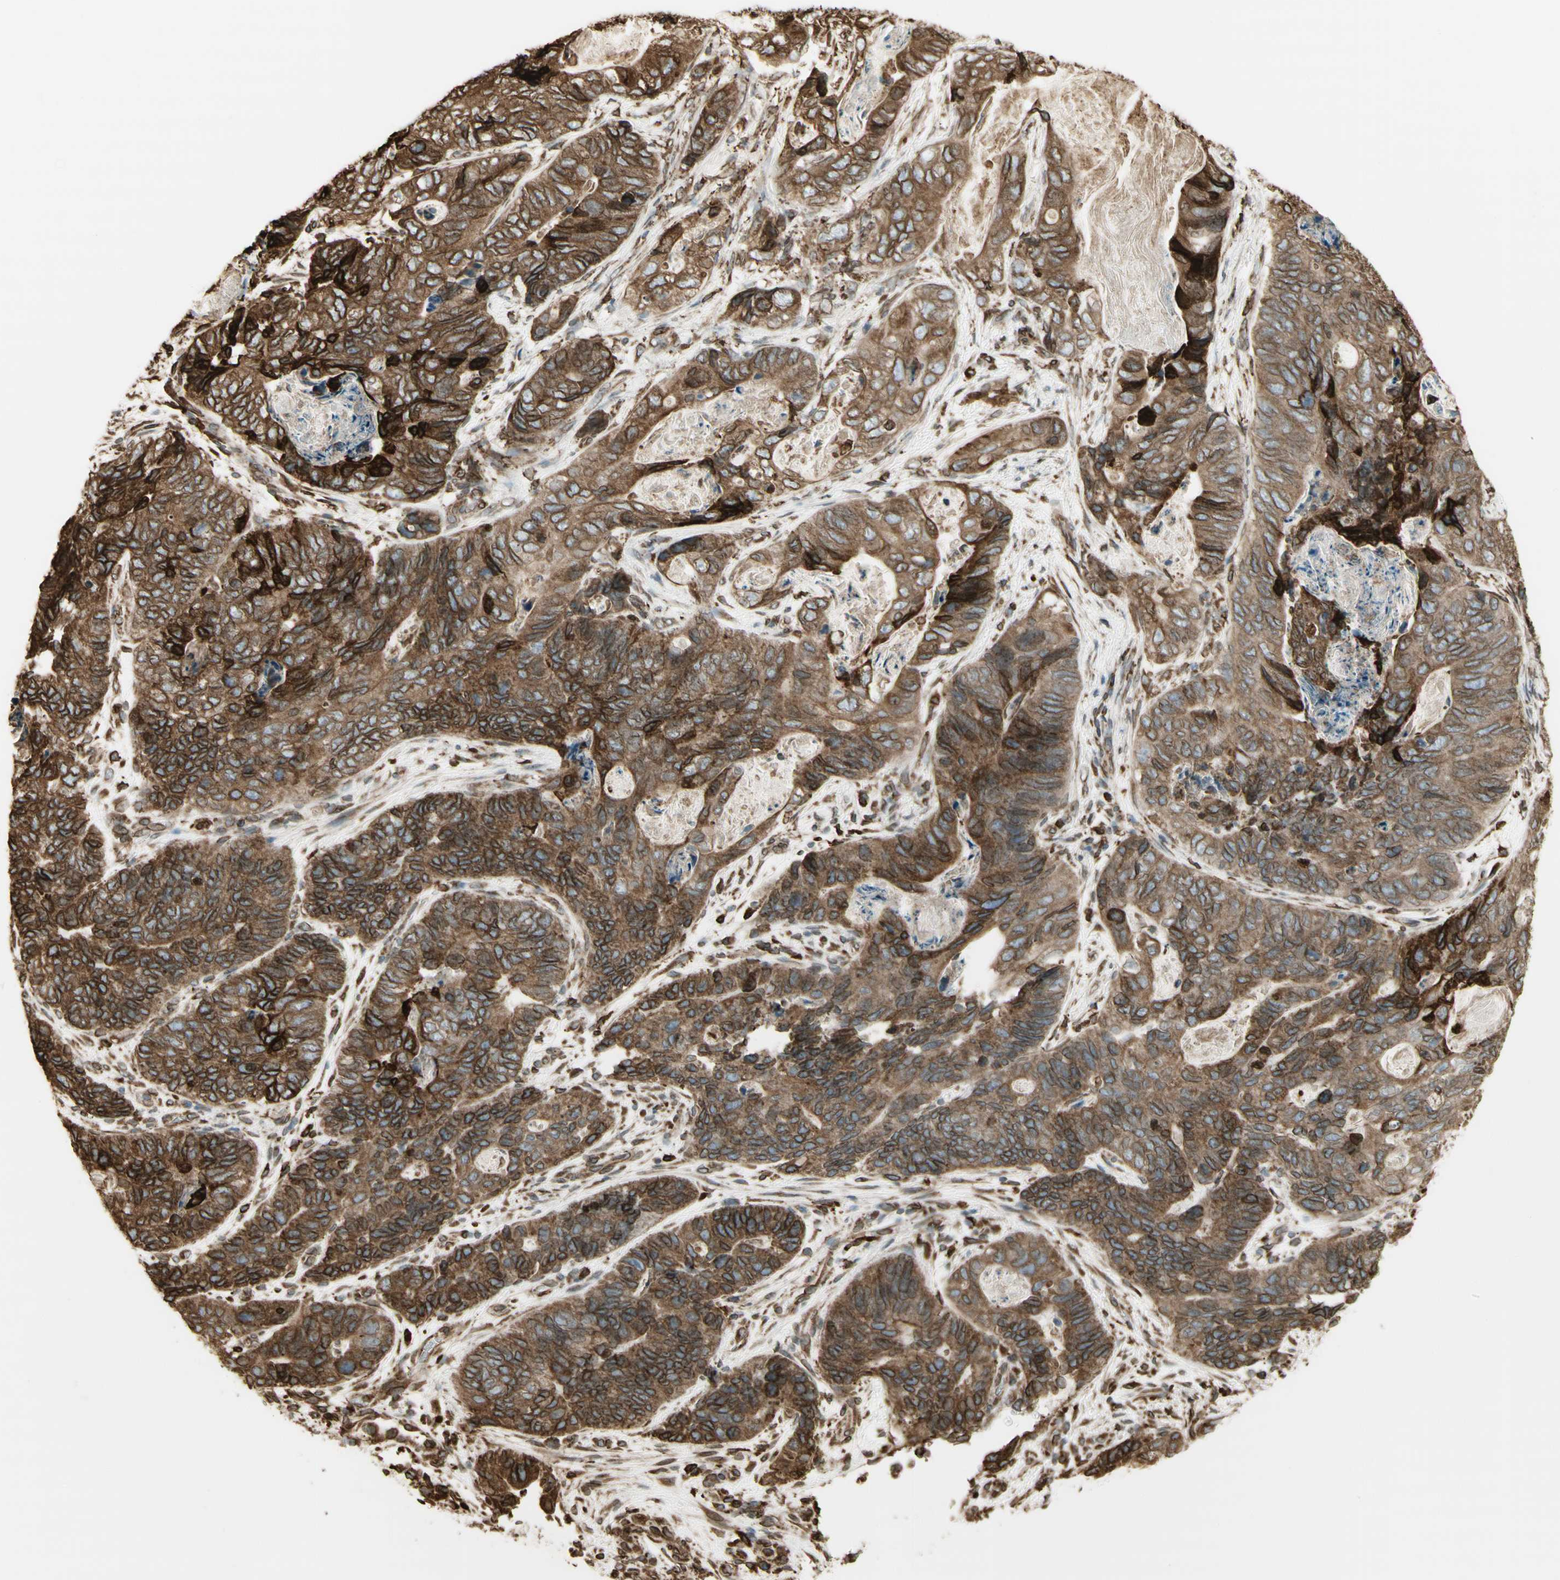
{"staining": {"intensity": "moderate", "quantity": ">75%", "location": "cytoplasmic/membranous"}, "tissue": "stomach cancer", "cell_type": "Tumor cells", "image_type": "cancer", "snomed": [{"axis": "morphology", "description": "Adenocarcinoma, NOS"}, {"axis": "topography", "description": "Stomach"}], "caption": "Stomach adenocarcinoma was stained to show a protein in brown. There is medium levels of moderate cytoplasmic/membranous expression in about >75% of tumor cells.", "gene": "CANX", "patient": {"sex": "female", "age": 89}}